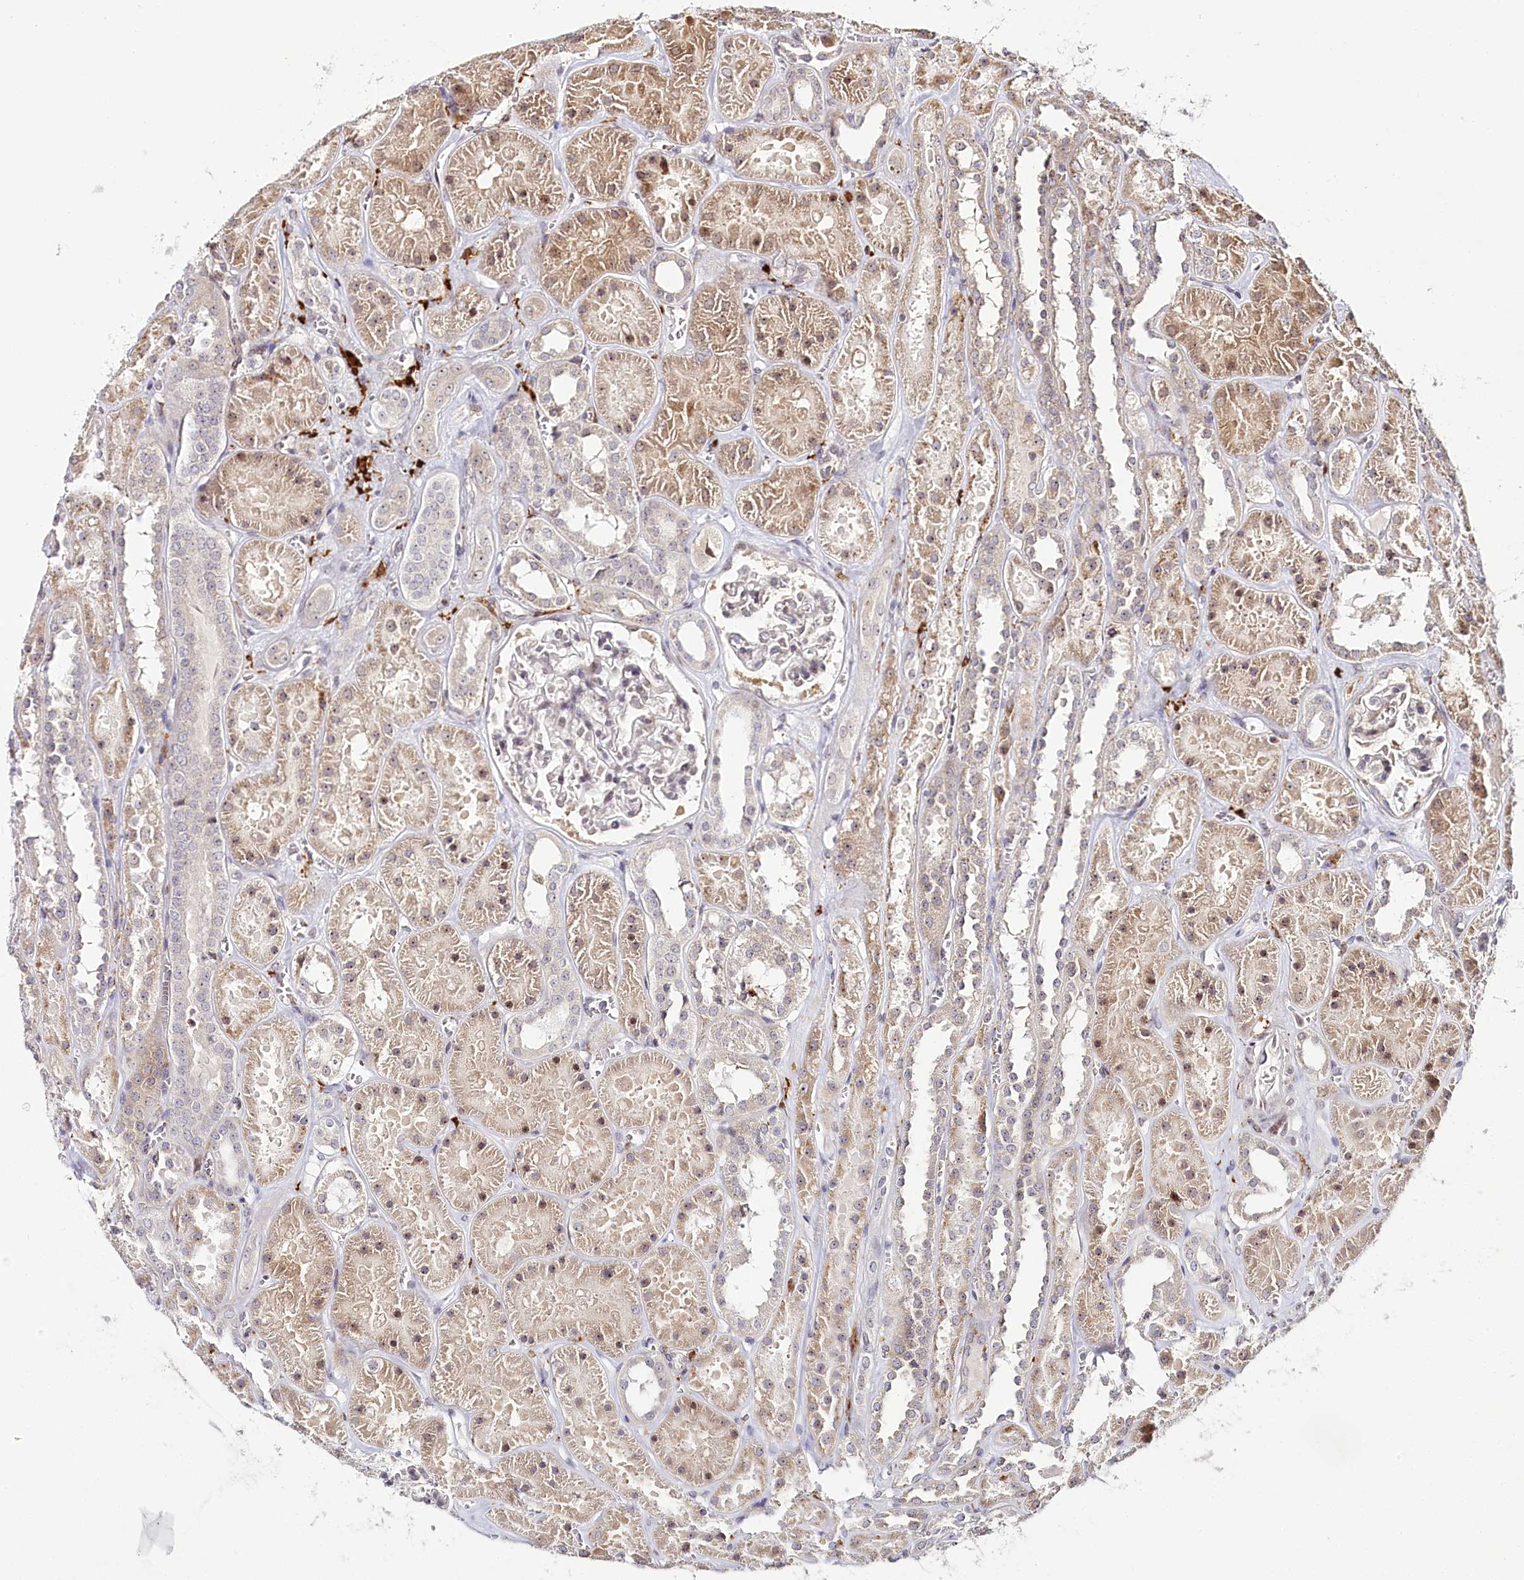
{"staining": {"intensity": "weak", "quantity": "25%-75%", "location": "nuclear"}, "tissue": "kidney", "cell_type": "Cells in glomeruli", "image_type": "normal", "snomed": [{"axis": "morphology", "description": "Normal tissue, NOS"}, {"axis": "topography", "description": "Kidney"}], "caption": "A brown stain highlights weak nuclear expression of a protein in cells in glomeruli of unremarkable kidney.", "gene": "WDR36", "patient": {"sex": "female", "age": 41}}